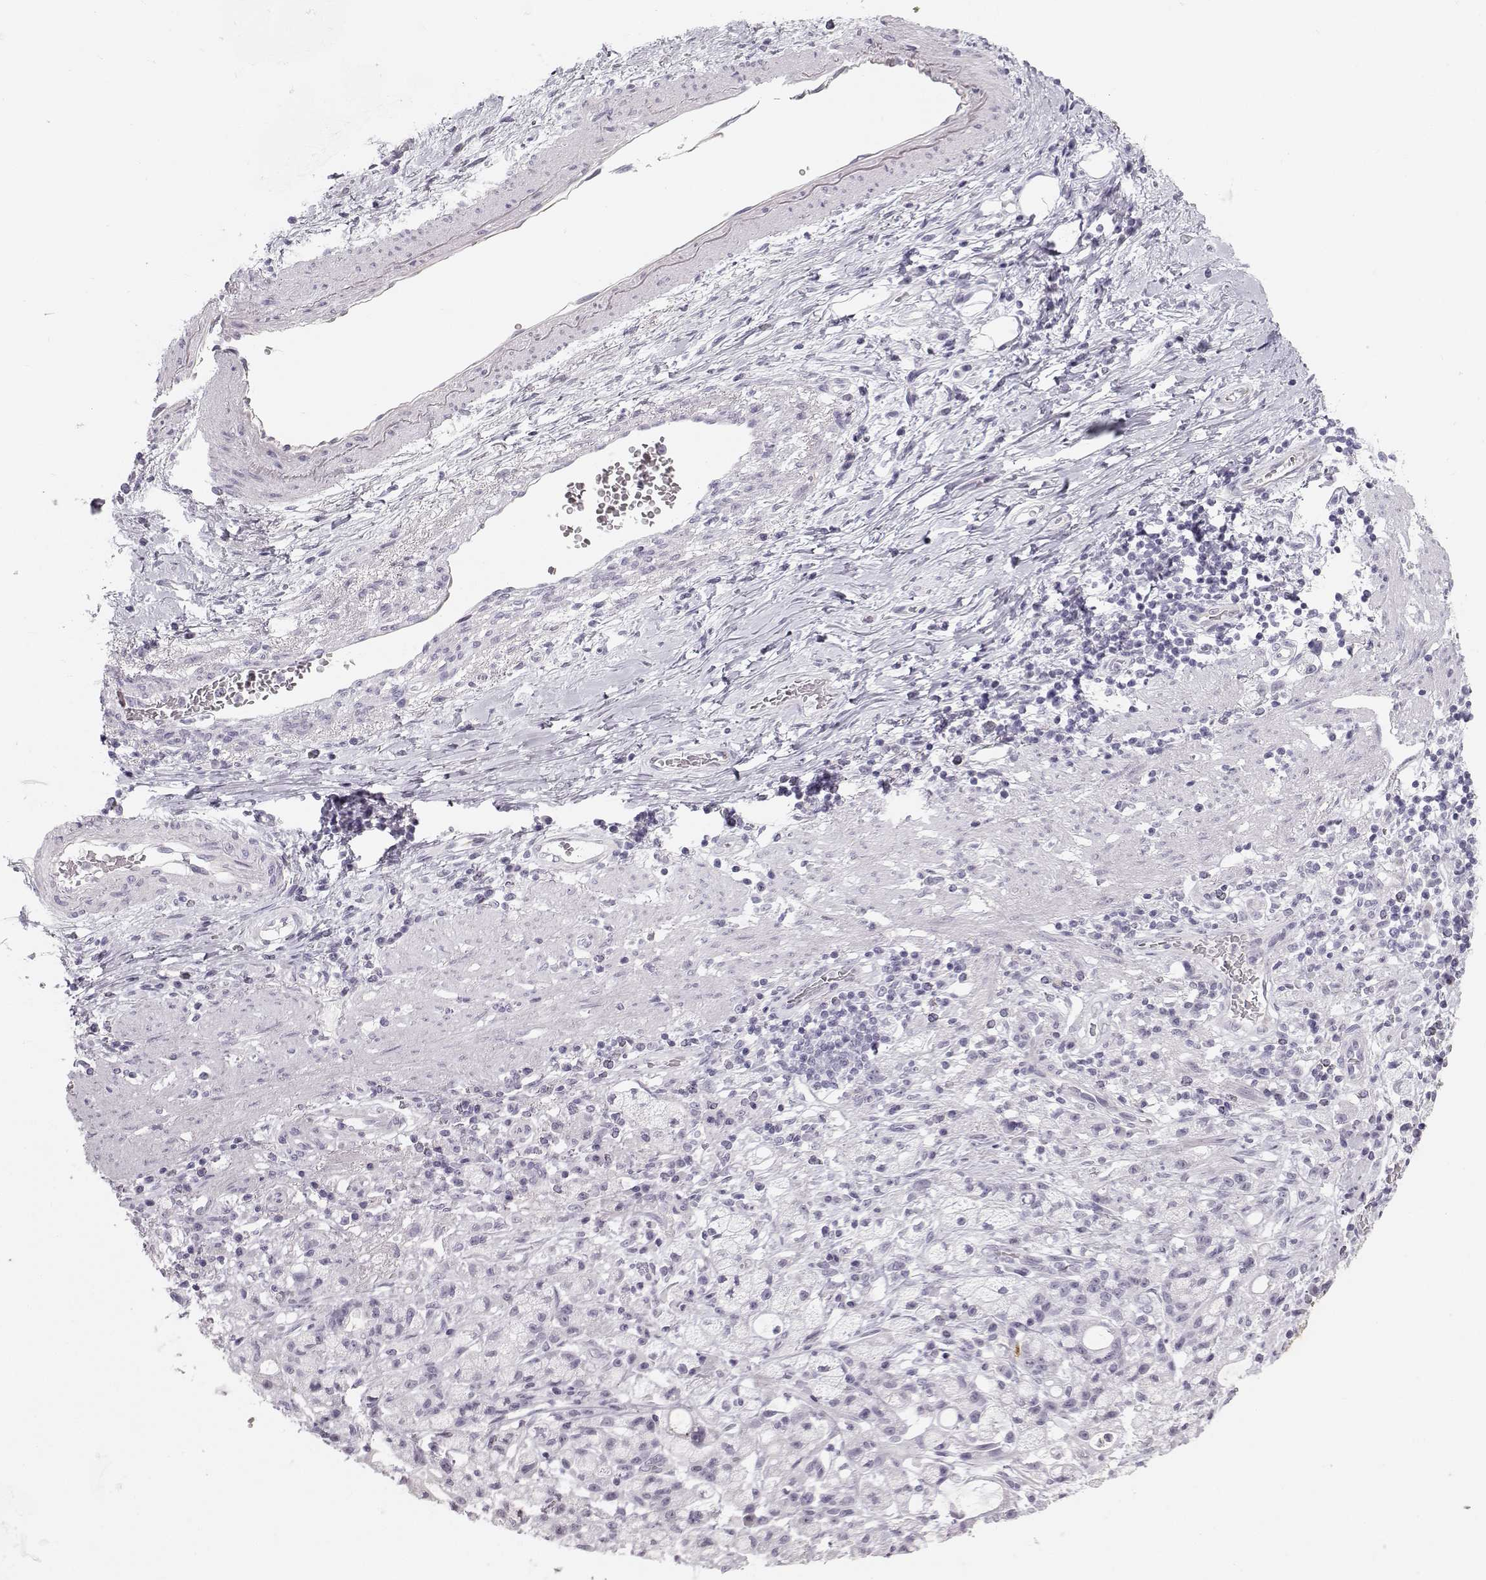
{"staining": {"intensity": "negative", "quantity": "none", "location": "none"}, "tissue": "stomach cancer", "cell_type": "Tumor cells", "image_type": "cancer", "snomed": [{"axis": "morphology", "description": "Adenocarcinoma, NOS"}, {"axis": "topography", "description": "Stomach"}], "caption": "The immunohistochemistry (IHC) image has no significant expression in tumor cells of stomach cancer tissue.", "gene": "CASR", "patient": {"sex": "male", "age": 58}}